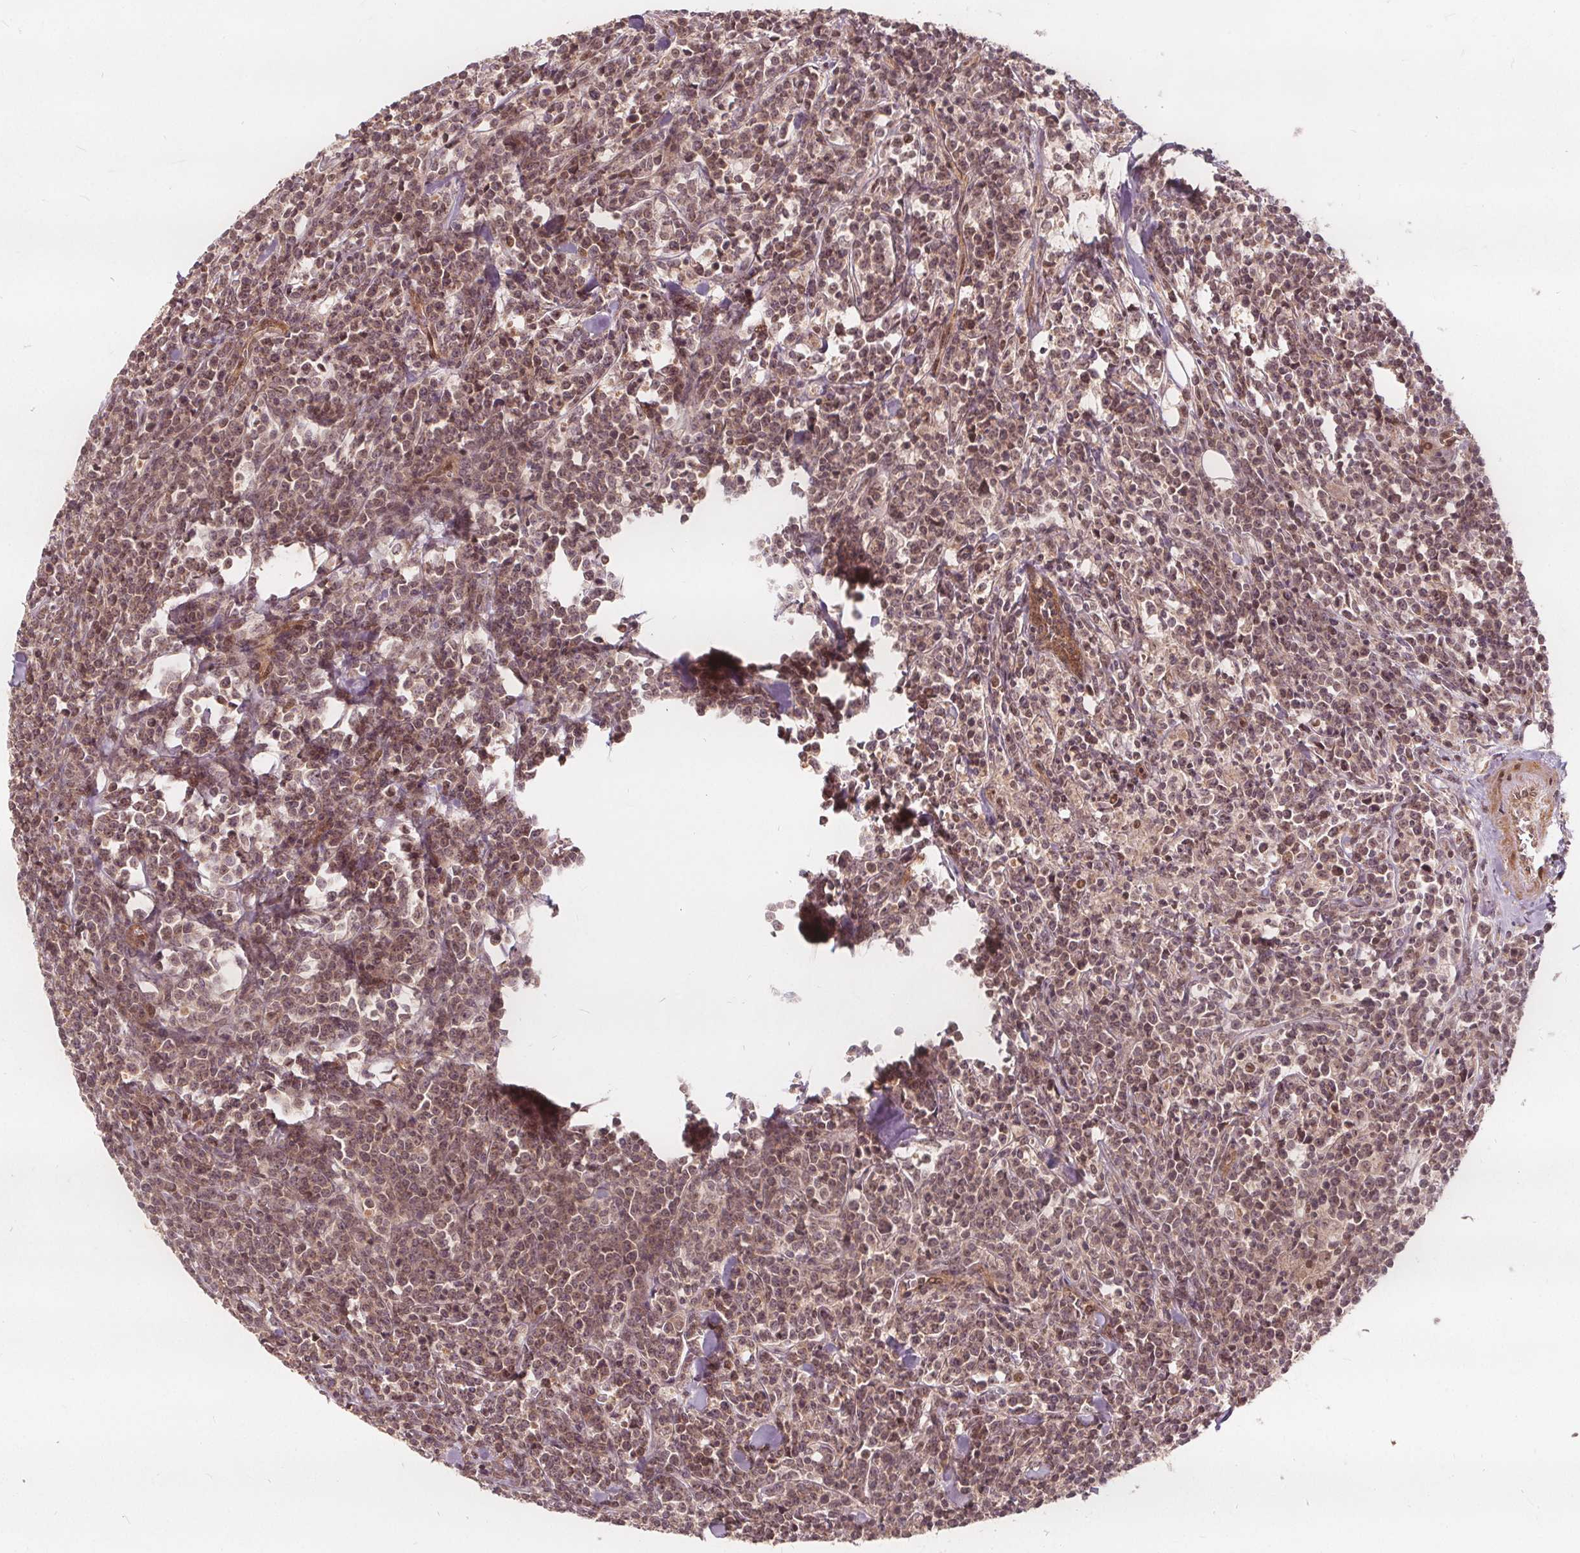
{"staining": {"intensity": "weak", "quantity": ">75%", "location": "nuclear"}, "tissue": "lymphoma", "cell_type": "Tumor cells", "image_type": "cancer", "snomed": [{"axis": "morphology", "description": "Malignant lymphoma, non-Hodgkin's type, High grade"}, {"axis": "topography", "description": "Small intestine"}], "caption": "Weak nuclear protein expression is seen in about >75% of tumor cells in lymphoma. The staining was performed using DAB, with brown indicating positive protein expression. Nuclei are stained blue with hematoxylin.", "gene": "PPP1CB", "patient": {"sex": "female", "age": 56}}